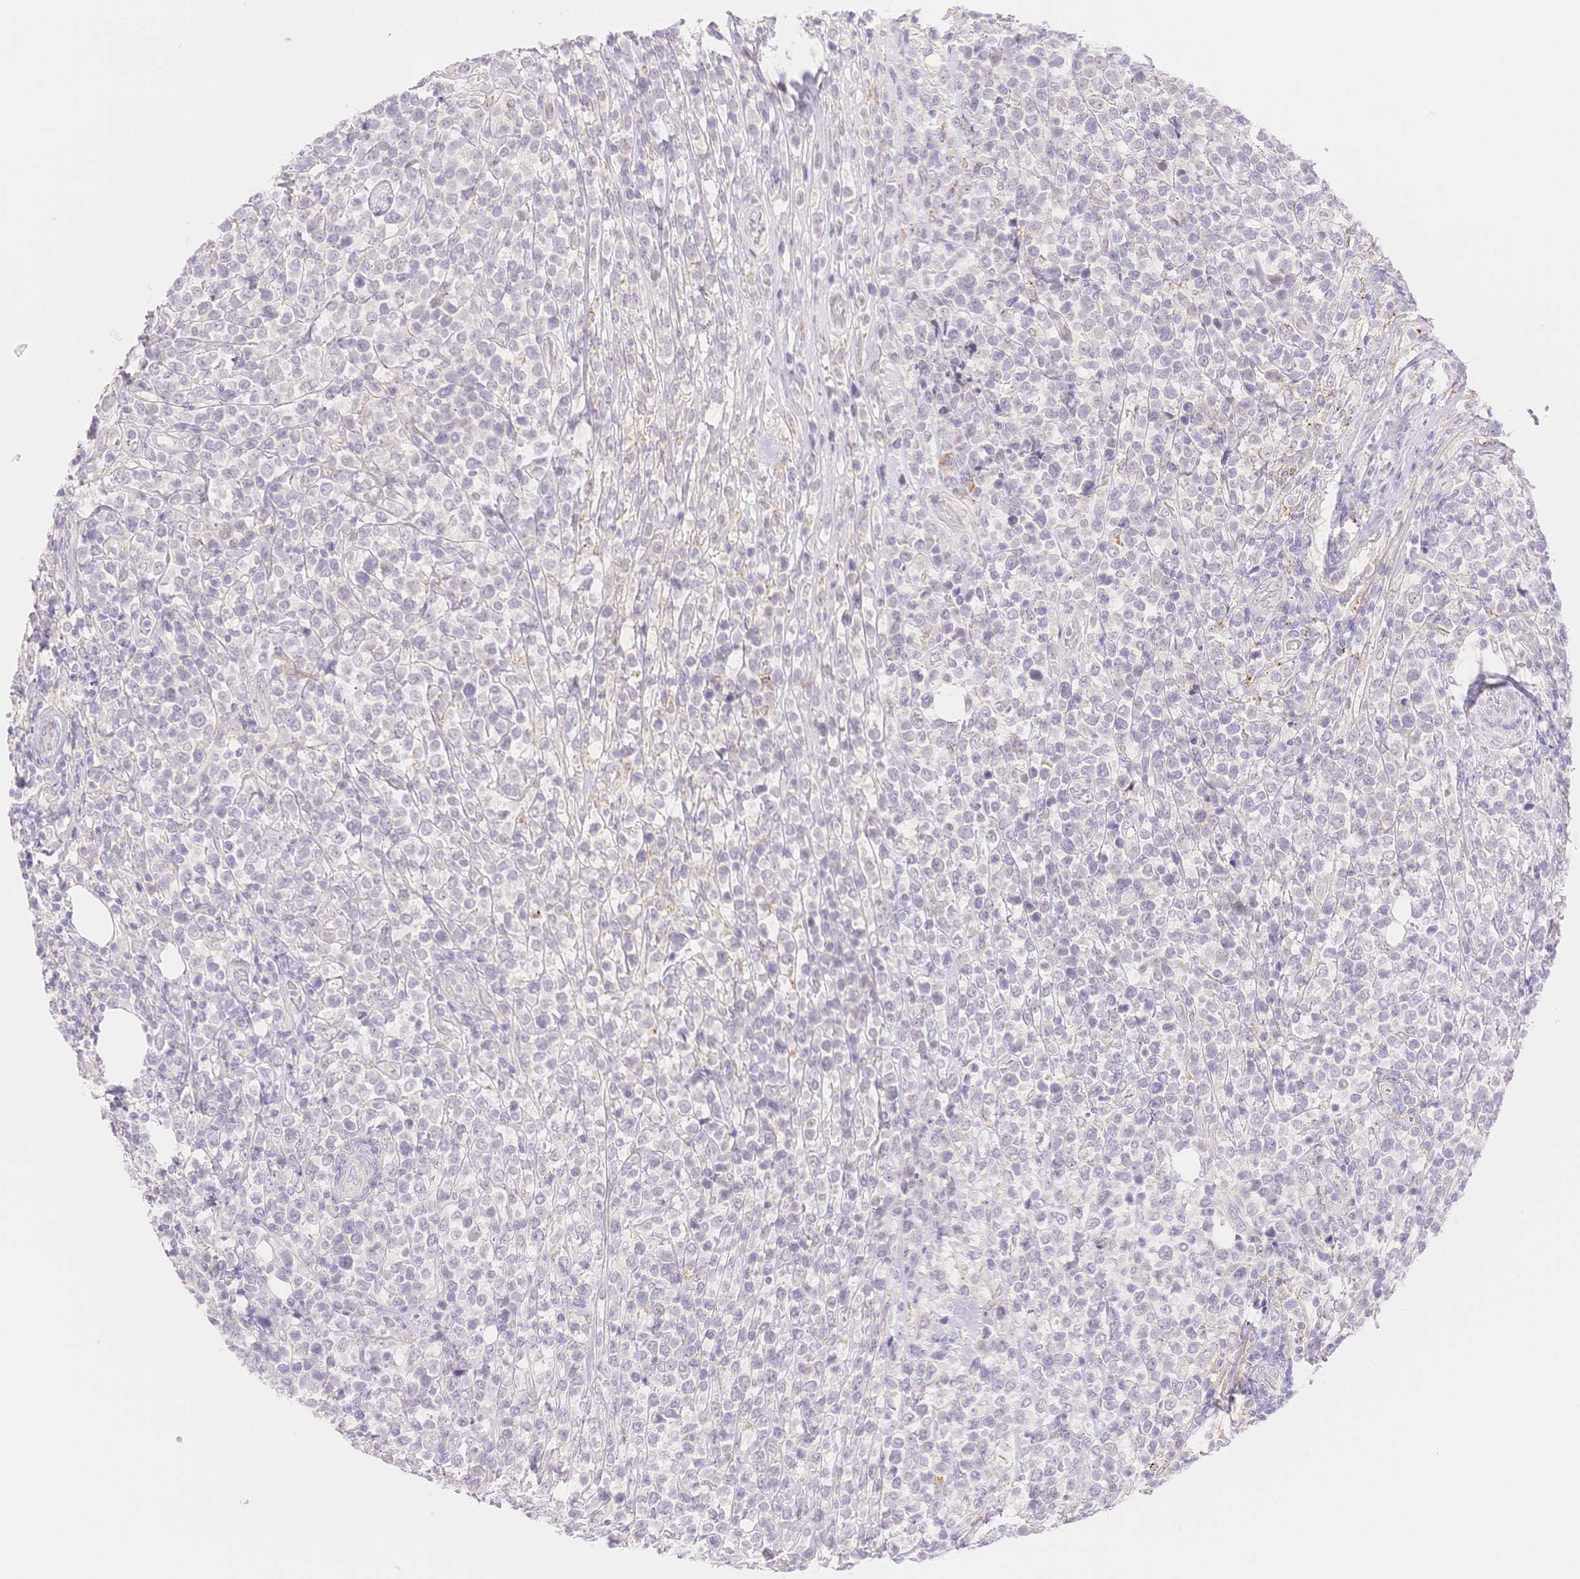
{"staining": {"intensity": "negative", "quantity": "none", "location": "none"}, "tissue": "lymphoma", "cell_type": "Tumor cells", "image_type": "cancer", "snomed": [{"axis": "morphology", "description": "Malignant lymphoma, non-Hodgkin's type, High grade"}, {"axis": "topography", "description": "Soft tissue"}], "caption": "Lymphoma was stained to show a protein in brown. There is no significant staining in tumor cells.", "gene": "WDR54", "patient": {"sex": "female", "age": 56}}